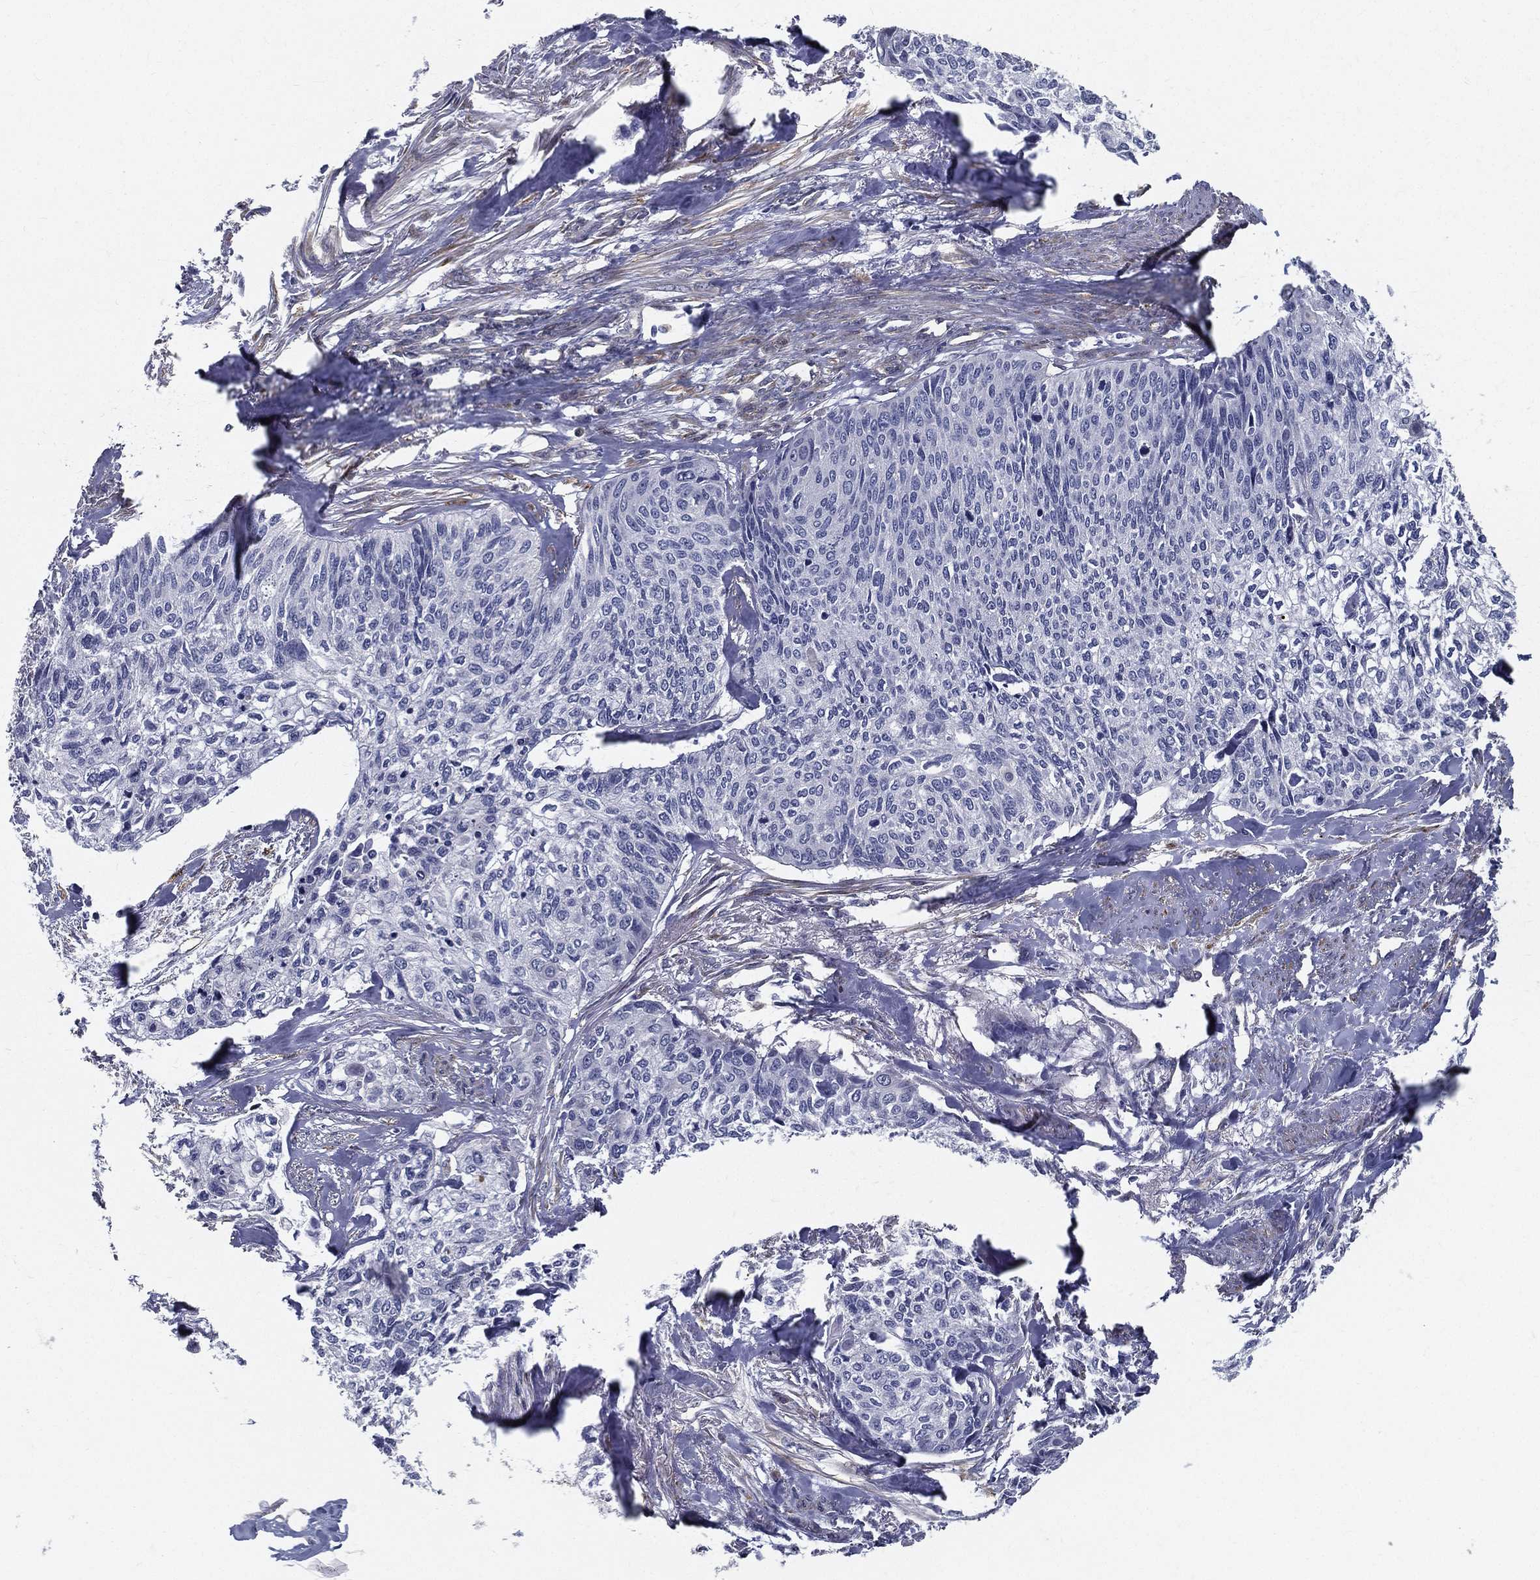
{"staining": {"intensity": "negative", "quantity": "none", "location": "none"}, "tissue": "cervical cancer", "cell_type": "Tumor cells", "image_type": "cancer", "snomed": [{"axis": "morphology", "description": "Squamous cell carcinoma, NOS"}, {"axis": "topography", "description": "Cervix"}], "caption": "This is a micrograph of IHC staining of cervical squamous cell carcinoma, which shows no positivity in tumor cells. (DAB immunohistochemistry (IHC) with hematoxylin counter stain).", "gene": "LRRC56", "patient": {"sex": "female", "age": 58}}